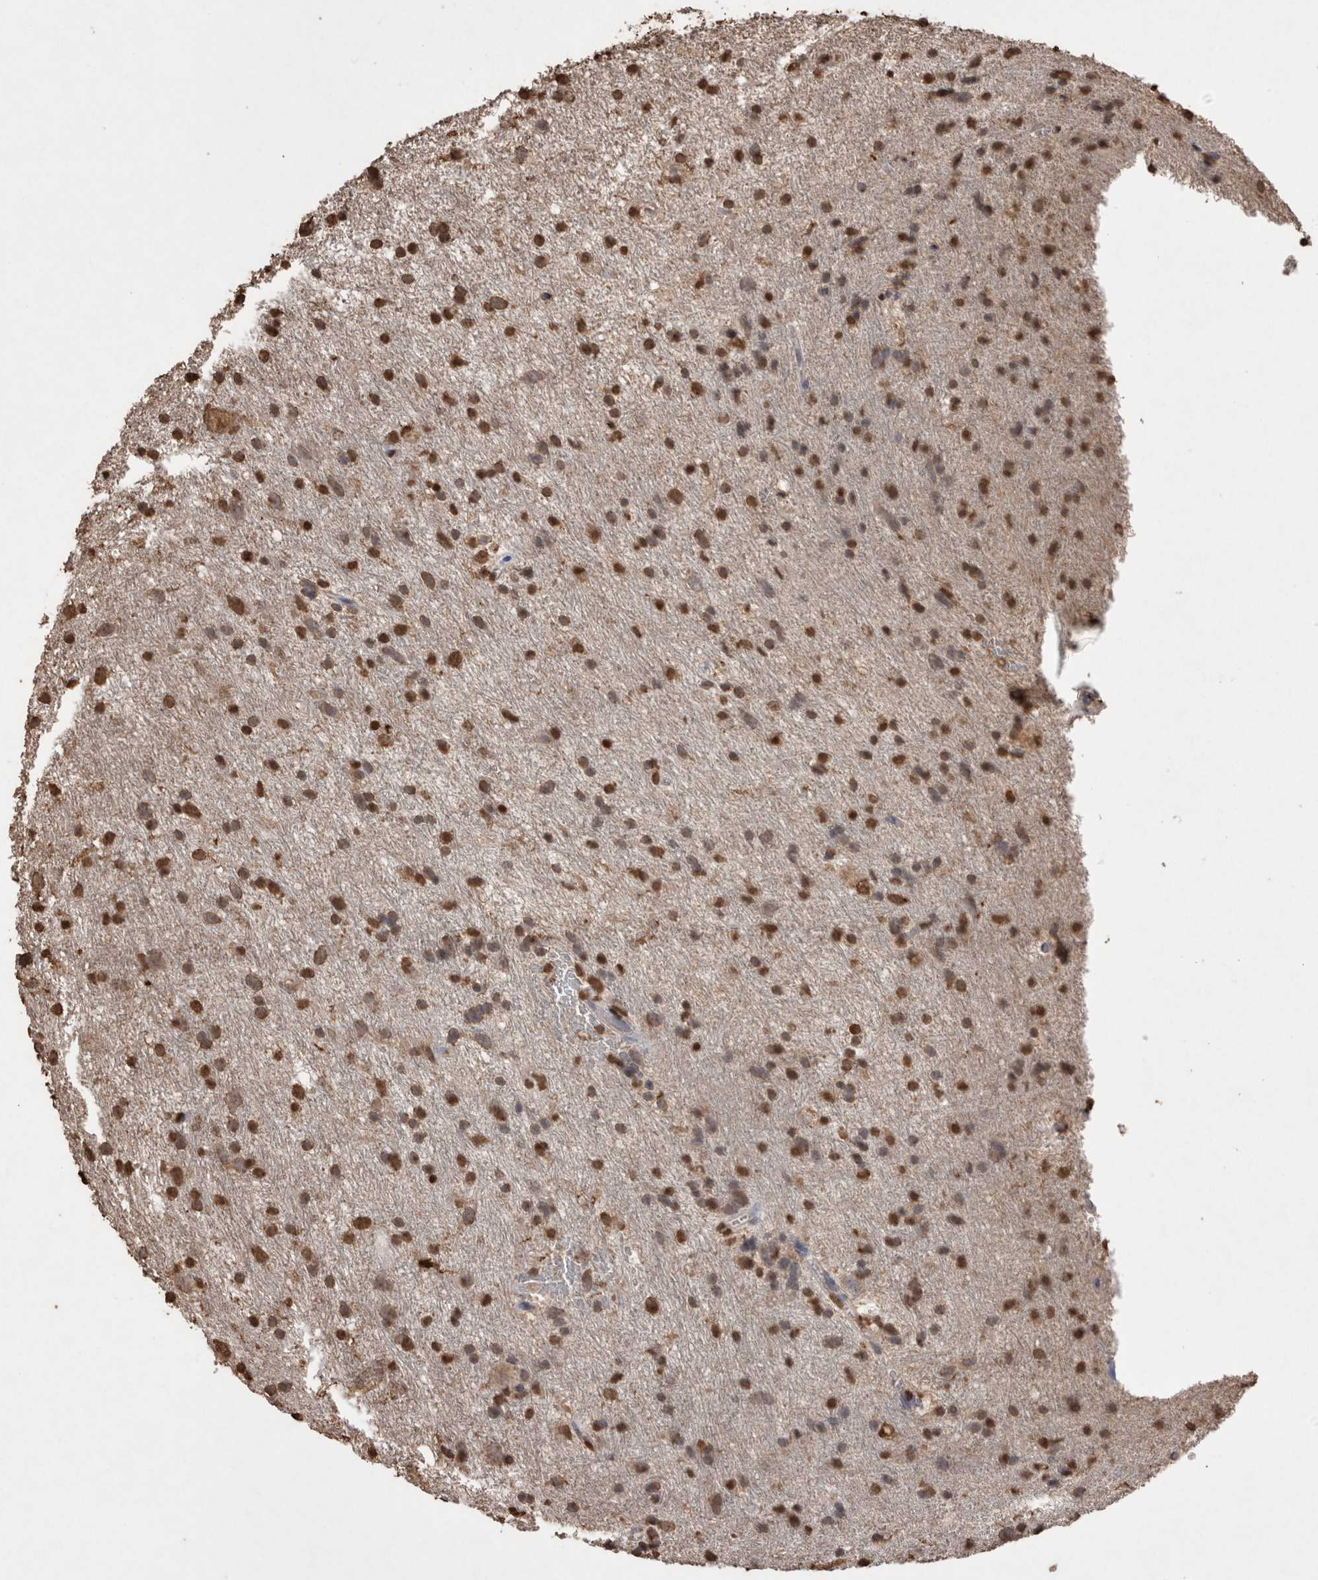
{"staining": {"intensity": "moderate", "quantity": ">75%", "location": "nuclear"}, "tissue": "glioma", "cell_type": "Tumor cells", "image_type": "cancer", "snomed": [{"axis": "morphology", "description": "Glioma, malignant, Low grade"}, {"axis": "topography", "description": "Brain"}], "caption": "Immunohistochemical staining of glioma reveals medium levels of moderate nuclear protein positivity in about >75% of tumor cells.", "gene": "POU5F1", "patient": {"sex": "male", "age": 77}}